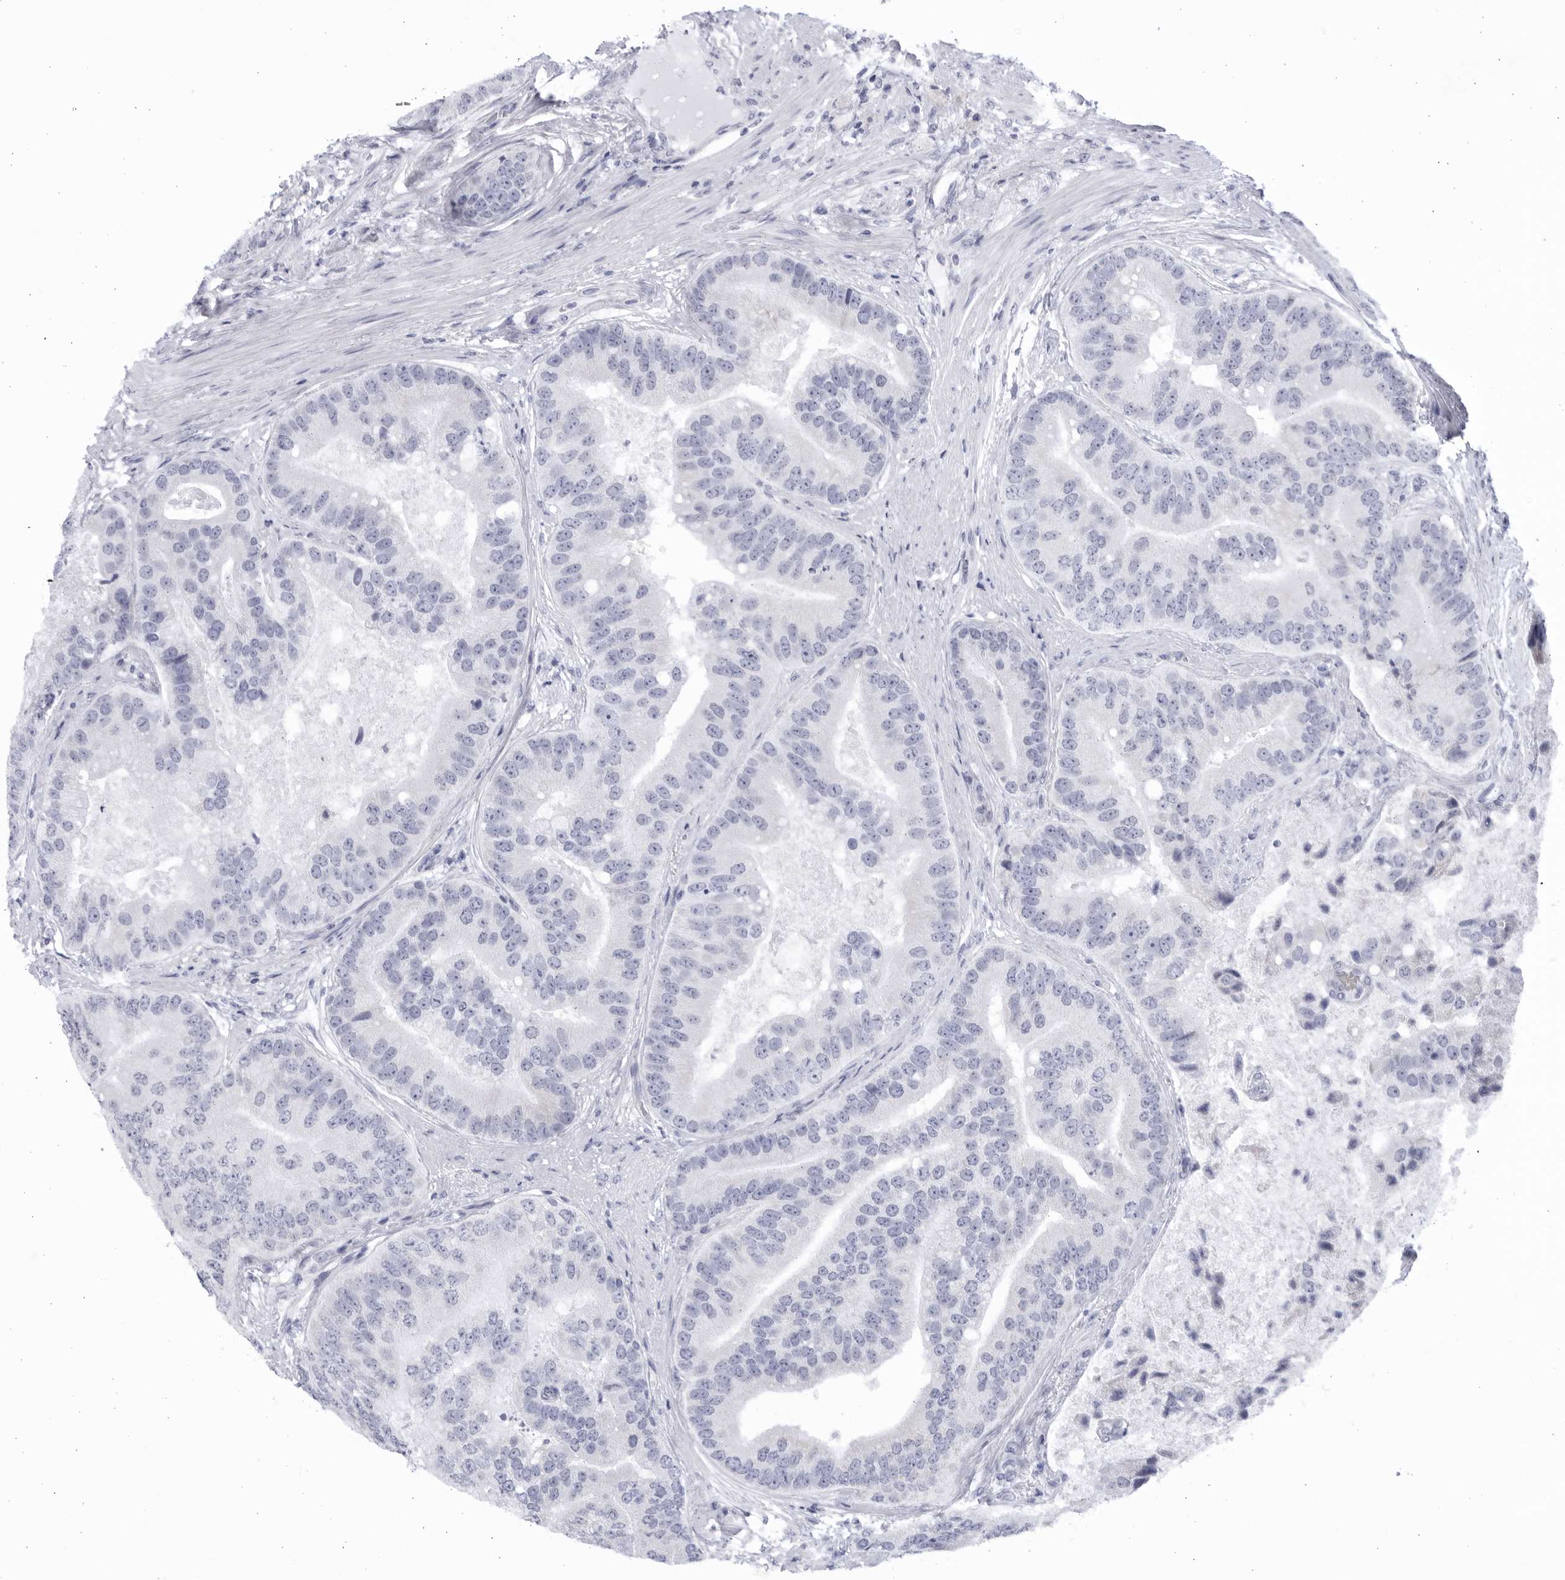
{"staining": {"intensity": "negative", "quantity": "none", "location": "none"}, "tissue": "prostate cancer", "cell_type": "Tumor cells", "image_type": "cancer", "snomed": [{"axis": "morphology", "description": "Adenocarcinoma, High grade"}, {"axis": "topography", "description": "Prostate"}], "caption": "A micrograph of prostate adenocarcinoma (high-grade) stained for a protein demonstrates no brown staining in tumor cells.", "gene": "CCDC181", "patient": {"sex": "male", "age": 70}}